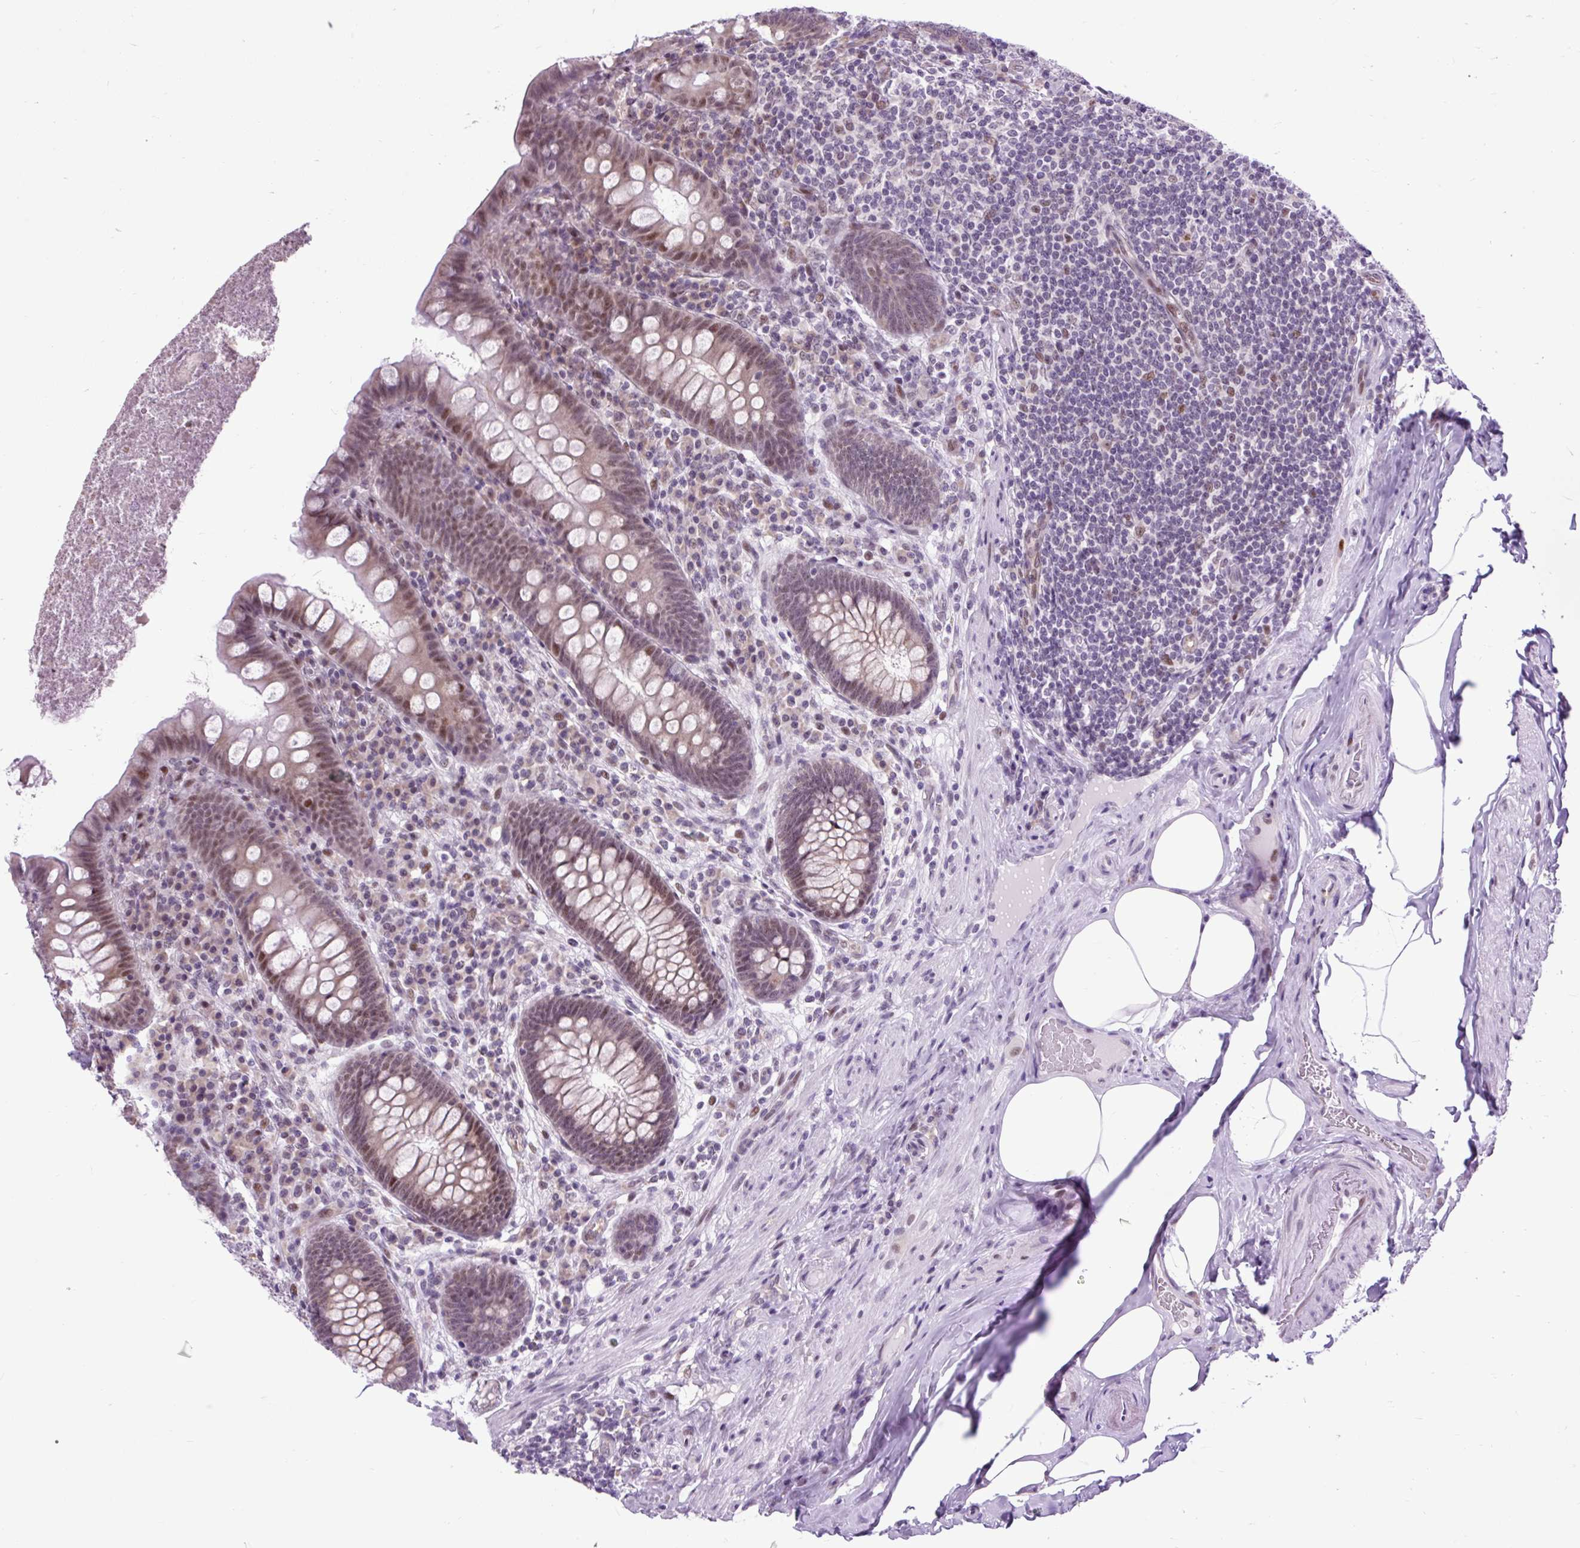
{"staining": {"intensity": "moderate", "quantity": ">75%", "location": "nuclear"}, "tissue": "appendix", "cell_type": "Glandular cells", "image_type": "normal", "snomed": [{"axis": "morphology", "description": "Normal tissue, NOS"}, {"axis": "topography", "description": "Appendix"}], "caption": "A high-resolution histopathology image shows immunohistochemistry staining of normal appendix, which exhibits moderate nuclear expression in about >75% of glandular cells. (Stains: DAB (3,3'-diaminobenzidine) in brown, nuclei in blue, Microscopy: brightfield microscopy at high magnification).", "gene": "CLK2", "patient": {"sex": "male", "age": 71}}